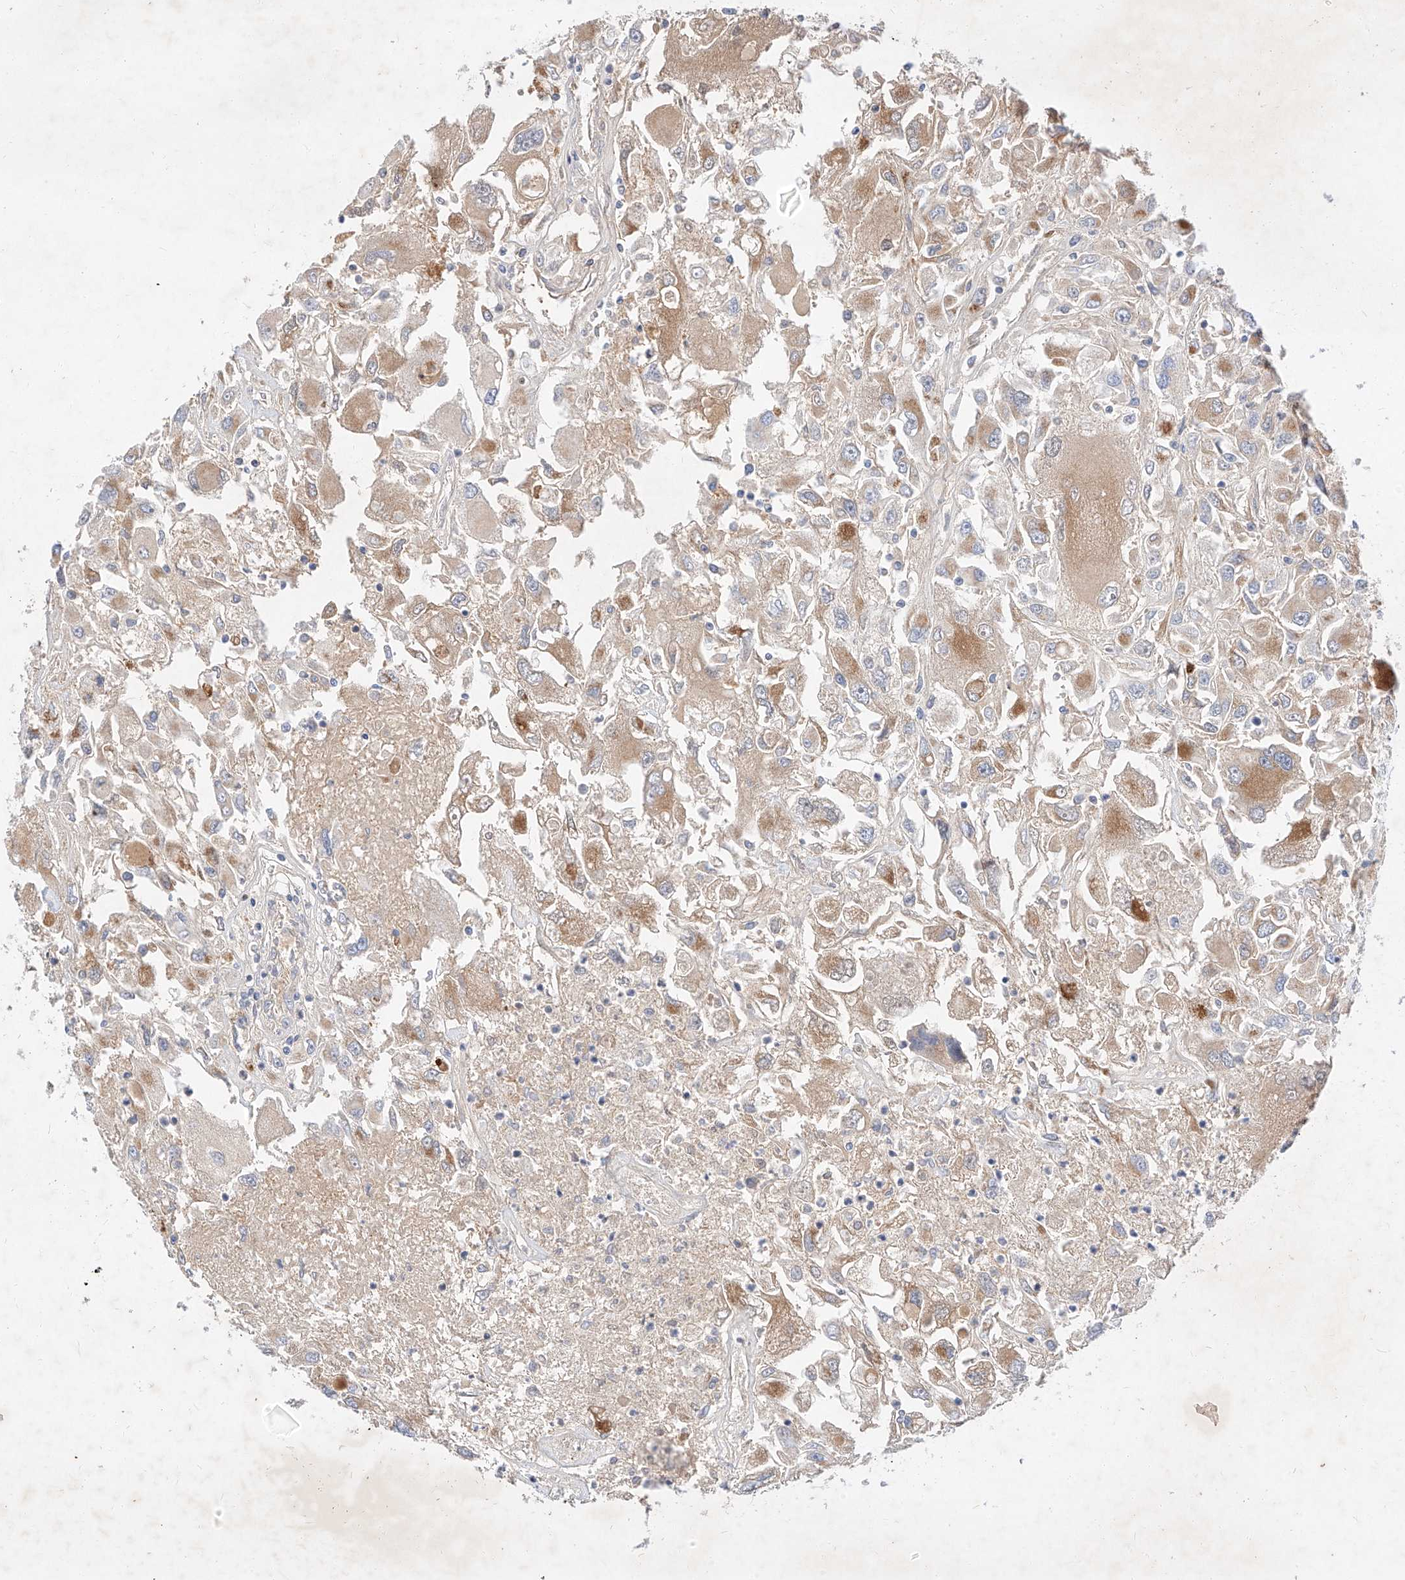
{"staining": {"intensity": "moderate", "quantity": ">75%", "location": "cytoplasmic/membranous"}, "tissue": "renal cancer", "cell_type": "Tumor cells", "image_type": "cancer", "snomed": [{"axis": "morphology", "description": "Adenocarcinoma, NOS"}, {"axis": "topography", "description": "Kidney"}], "caption": "The micrograph shows immunohistochemical staining of adenocarcinoma (renal). There is moderate cytoplasmic/membranous positivity is seen in approximately >75% of tumor cells.", "gene": "OSGEPL1", "patient": {"sex": "female", "age": 52}}